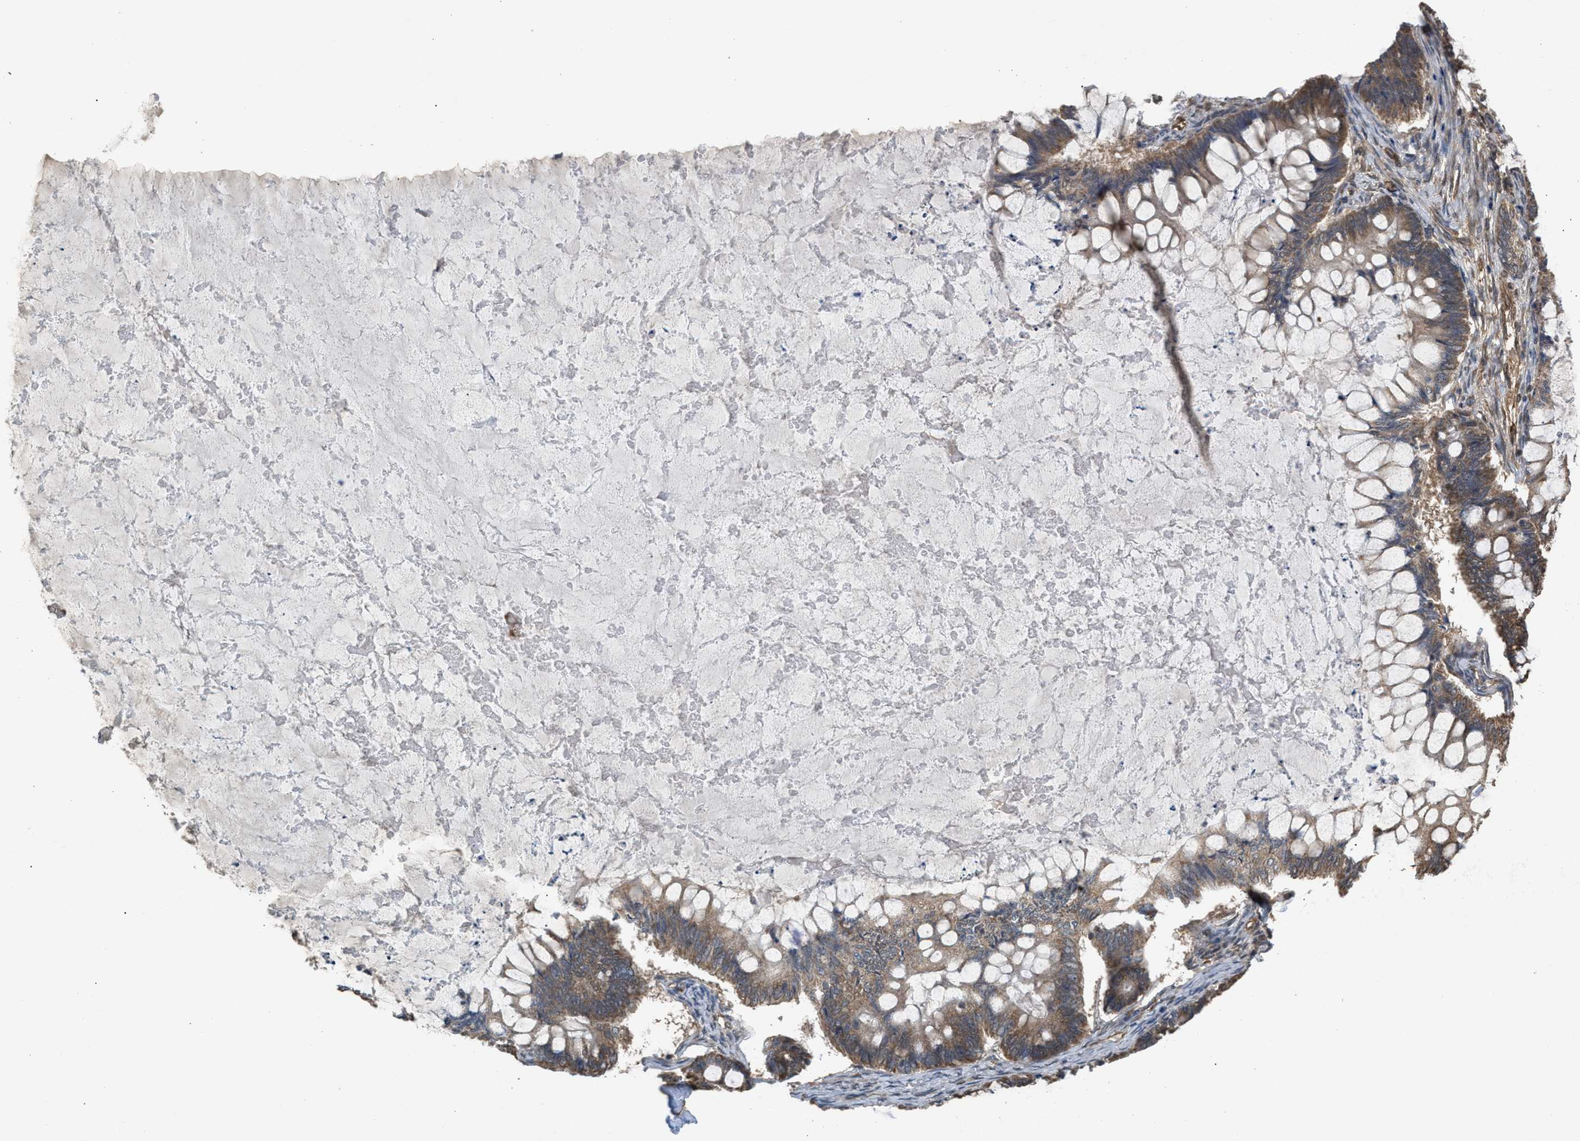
{"staining": {"intensity": "weak", "quantity": ">75%", "location": "cytoplasmic/membranous"}, "tissue": "ovarian cancer", "cell_type": "Tumor cells", "image_type": "cancer", "snomed": [{"axis": "morphology", "description": "Cystadenocarcinoma, mucinous, NOS"}, {"axis": "topography", "description": "Ovary"}], "caption": "Immunohistochemistry (IHC) photomicrograph of human ovarian mucinous cystadenocarcinoma stained for a protein (brown), which reveals low levels of weak cytoplasmic/membranous expression in about >75% of tumor cells.", "gene": "BAG3", "patient": {"sex": "female", "age": 61}}